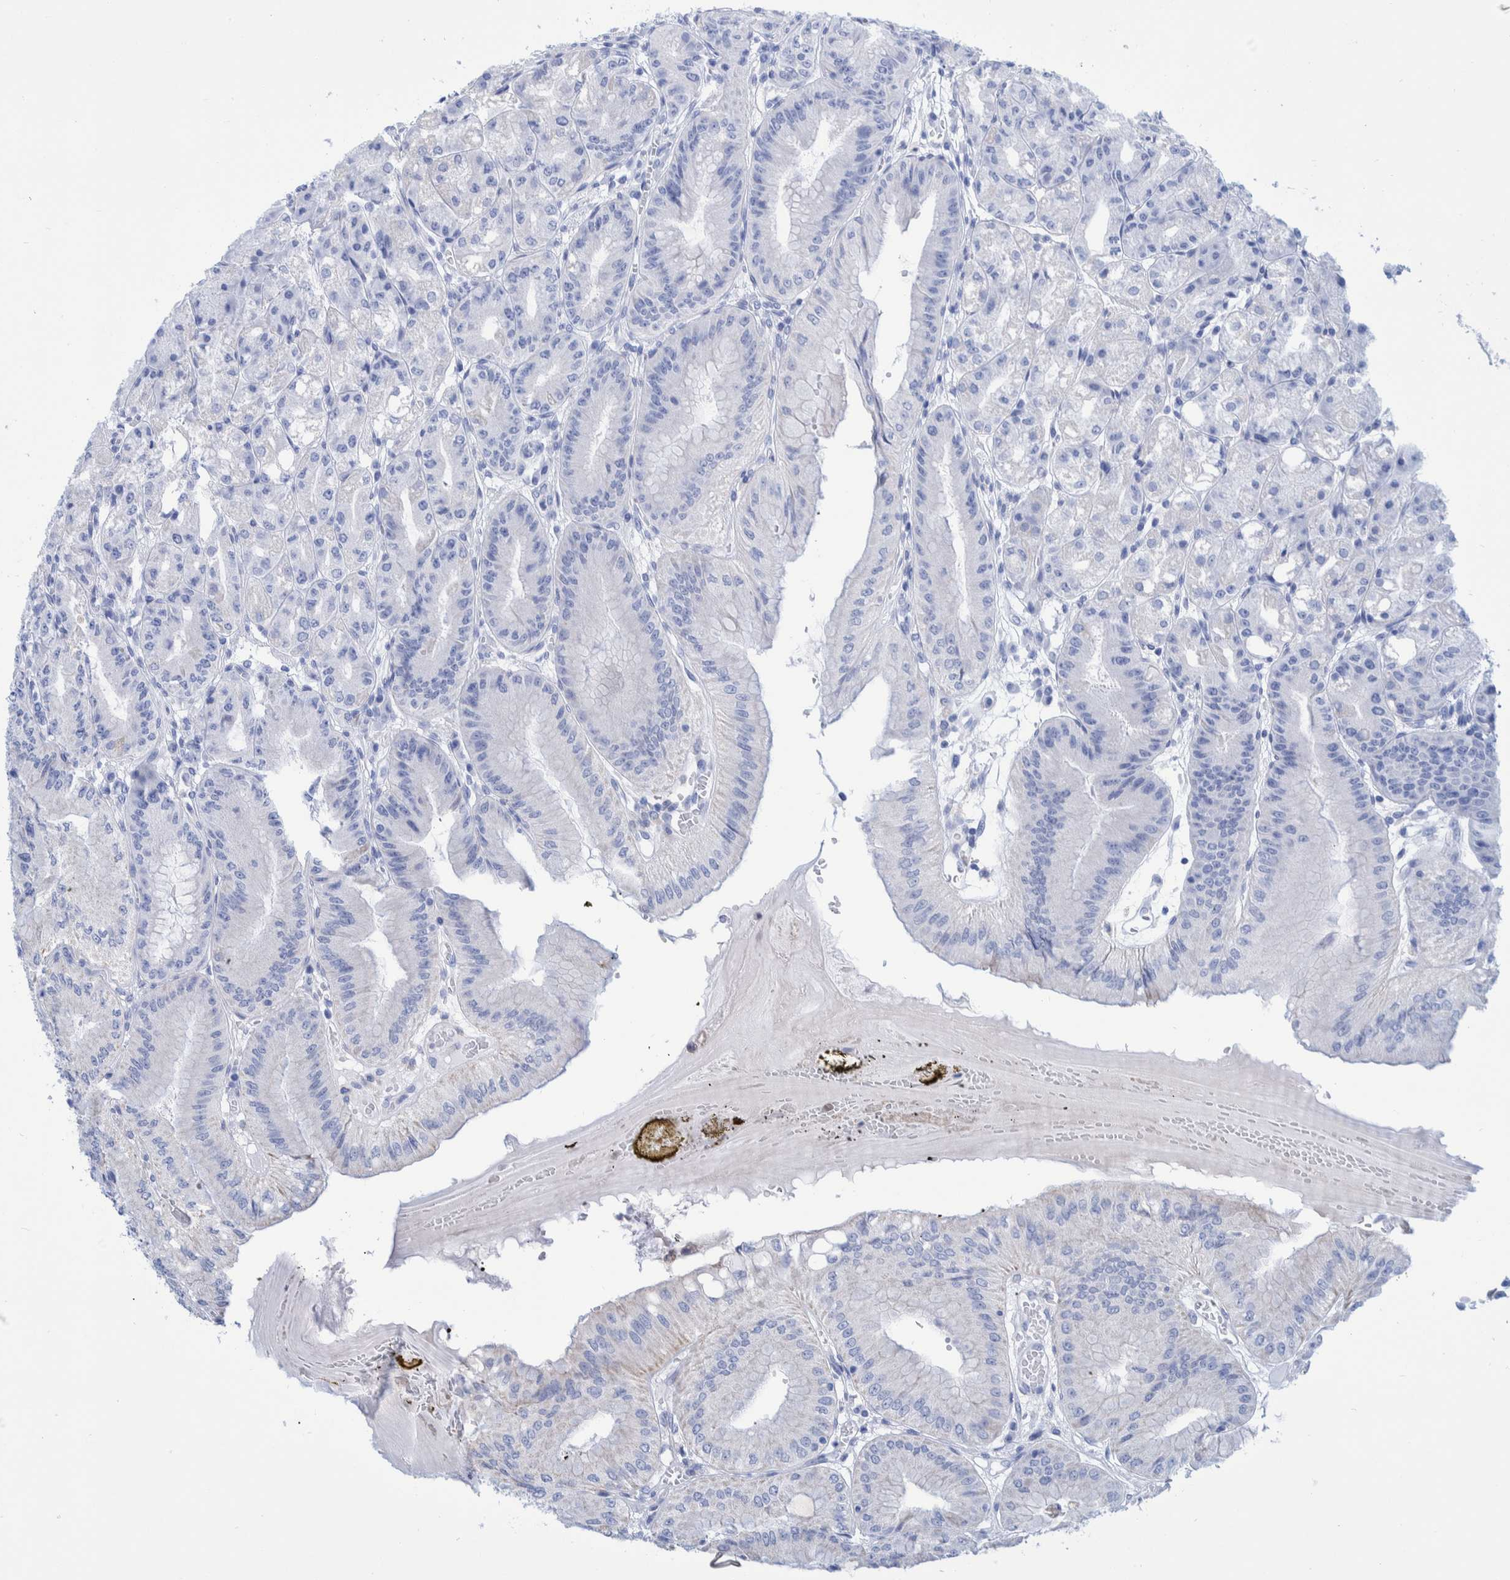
{"staining": {"intensity": "negative", "quantity": "none", "location": "none"}, "tissue": "stomach", "cell_type": "Glandular cells", "image_type": "normal", "snomed": [{"axis": "morphology", "description": "Normal tissue, NOS"}, {"axis": "topography", "description": "Stomach, lower"}], "caption": "Unremarkable stomach was stained to show a protein in brown. There is no significant positivity in glandular cells. Brightfield microscopy of immunohistochemistry (IHC) stained with DAB (brown) and hematoxylin (blue), captured at high magnification.", "gene": "KRT14", "patient": {"sex": "male", "age": 71}}